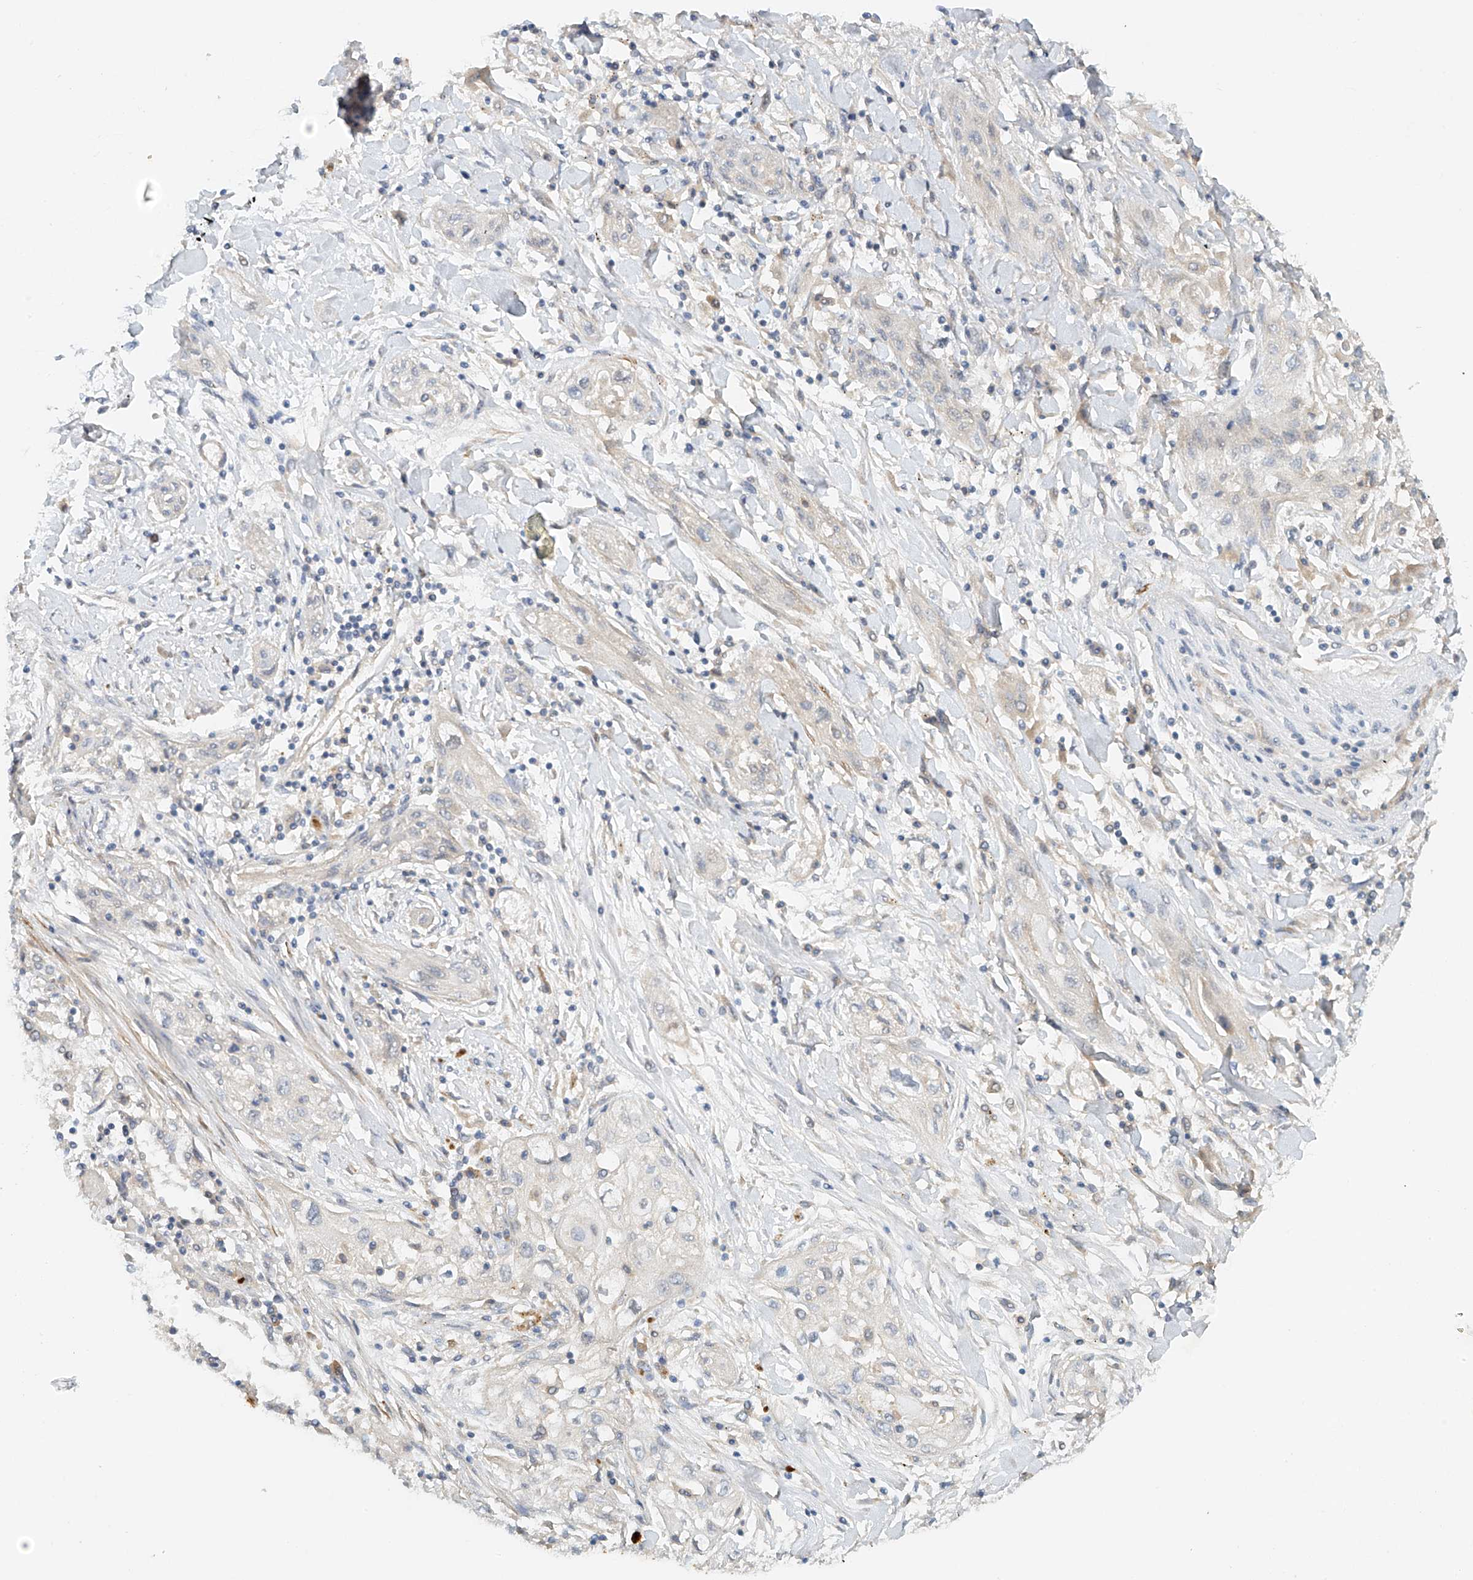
{"staining": {"intensity": "negative", "quantity": "none", "location": "none"}, "tissue": "lung cancer", "cell_type": "Tumor cells", "image_type": "cancer", "snomed": [{"axis": "morphology", "description": "Squamous cell carcinoma, NOS"}, {"axis": "topography", "description": "Lung"}], "caption": "Immunohistochemical staining of lung cancer demonstrates no significant positivity in tumor cells.", "gene": "LYRM9", "patient": {"sex": "female", "age": 47}}